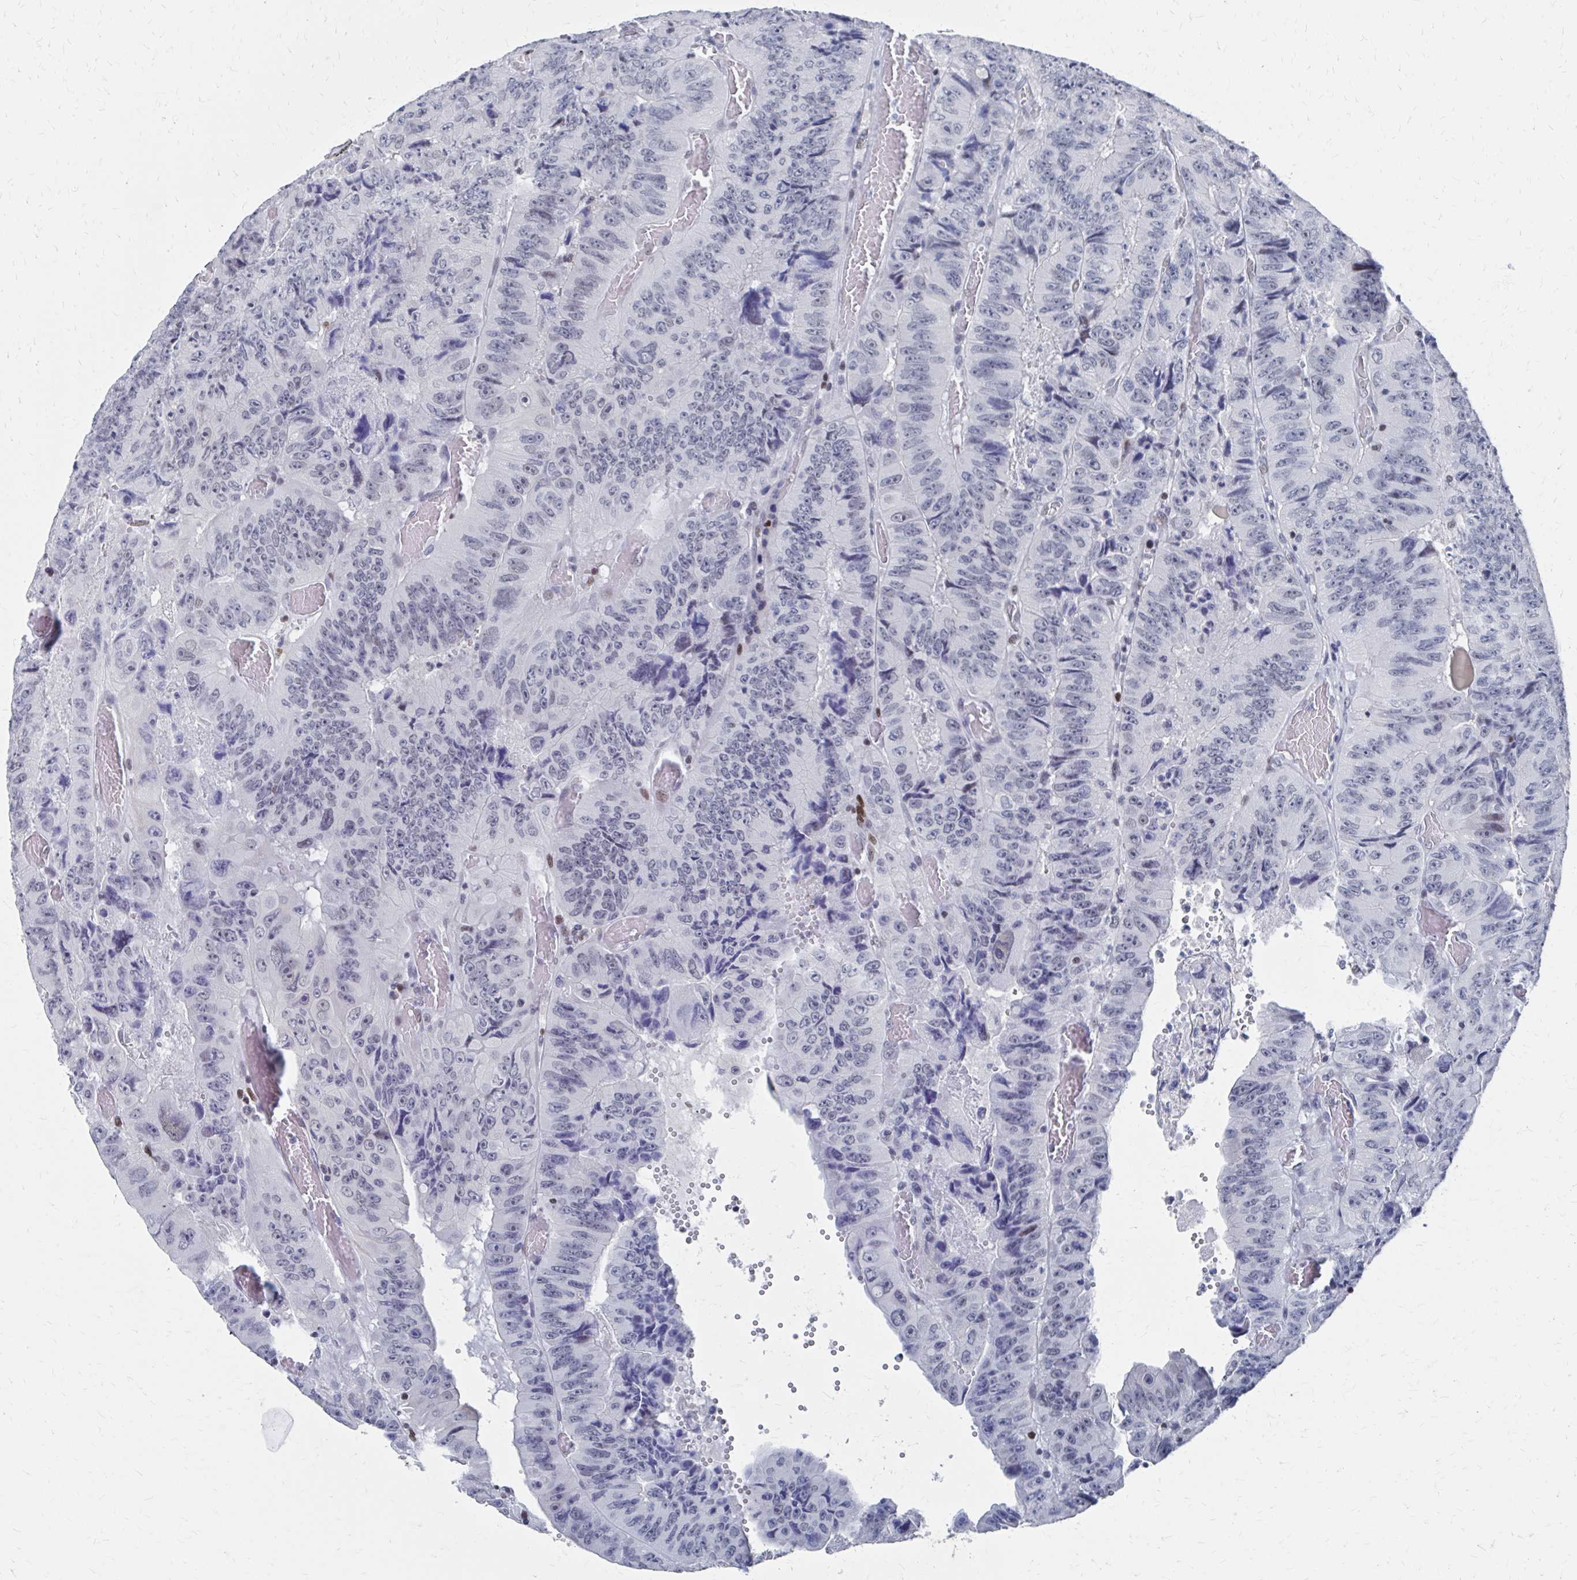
{"staining": {"intensity": "negative", "quantity": "none", "location": "none"}, "tissue": "colorectal cancer", "cell_type": "Tumor cells", "image_type": "cancer", "snomed": [{"axis": "morphology", "description": "Adenocarcinoma, NOS"}, {"axis": "topography", "description": "Colon"}], "caption": "High power microscopy histopathology image of an immunohistochemistry photomicrograph of colorectal adenocarcinoma, revealing no significant expression in tumor cells.", "gene": "CDIN1", "patient": {"sex": "female", "age": 84}}